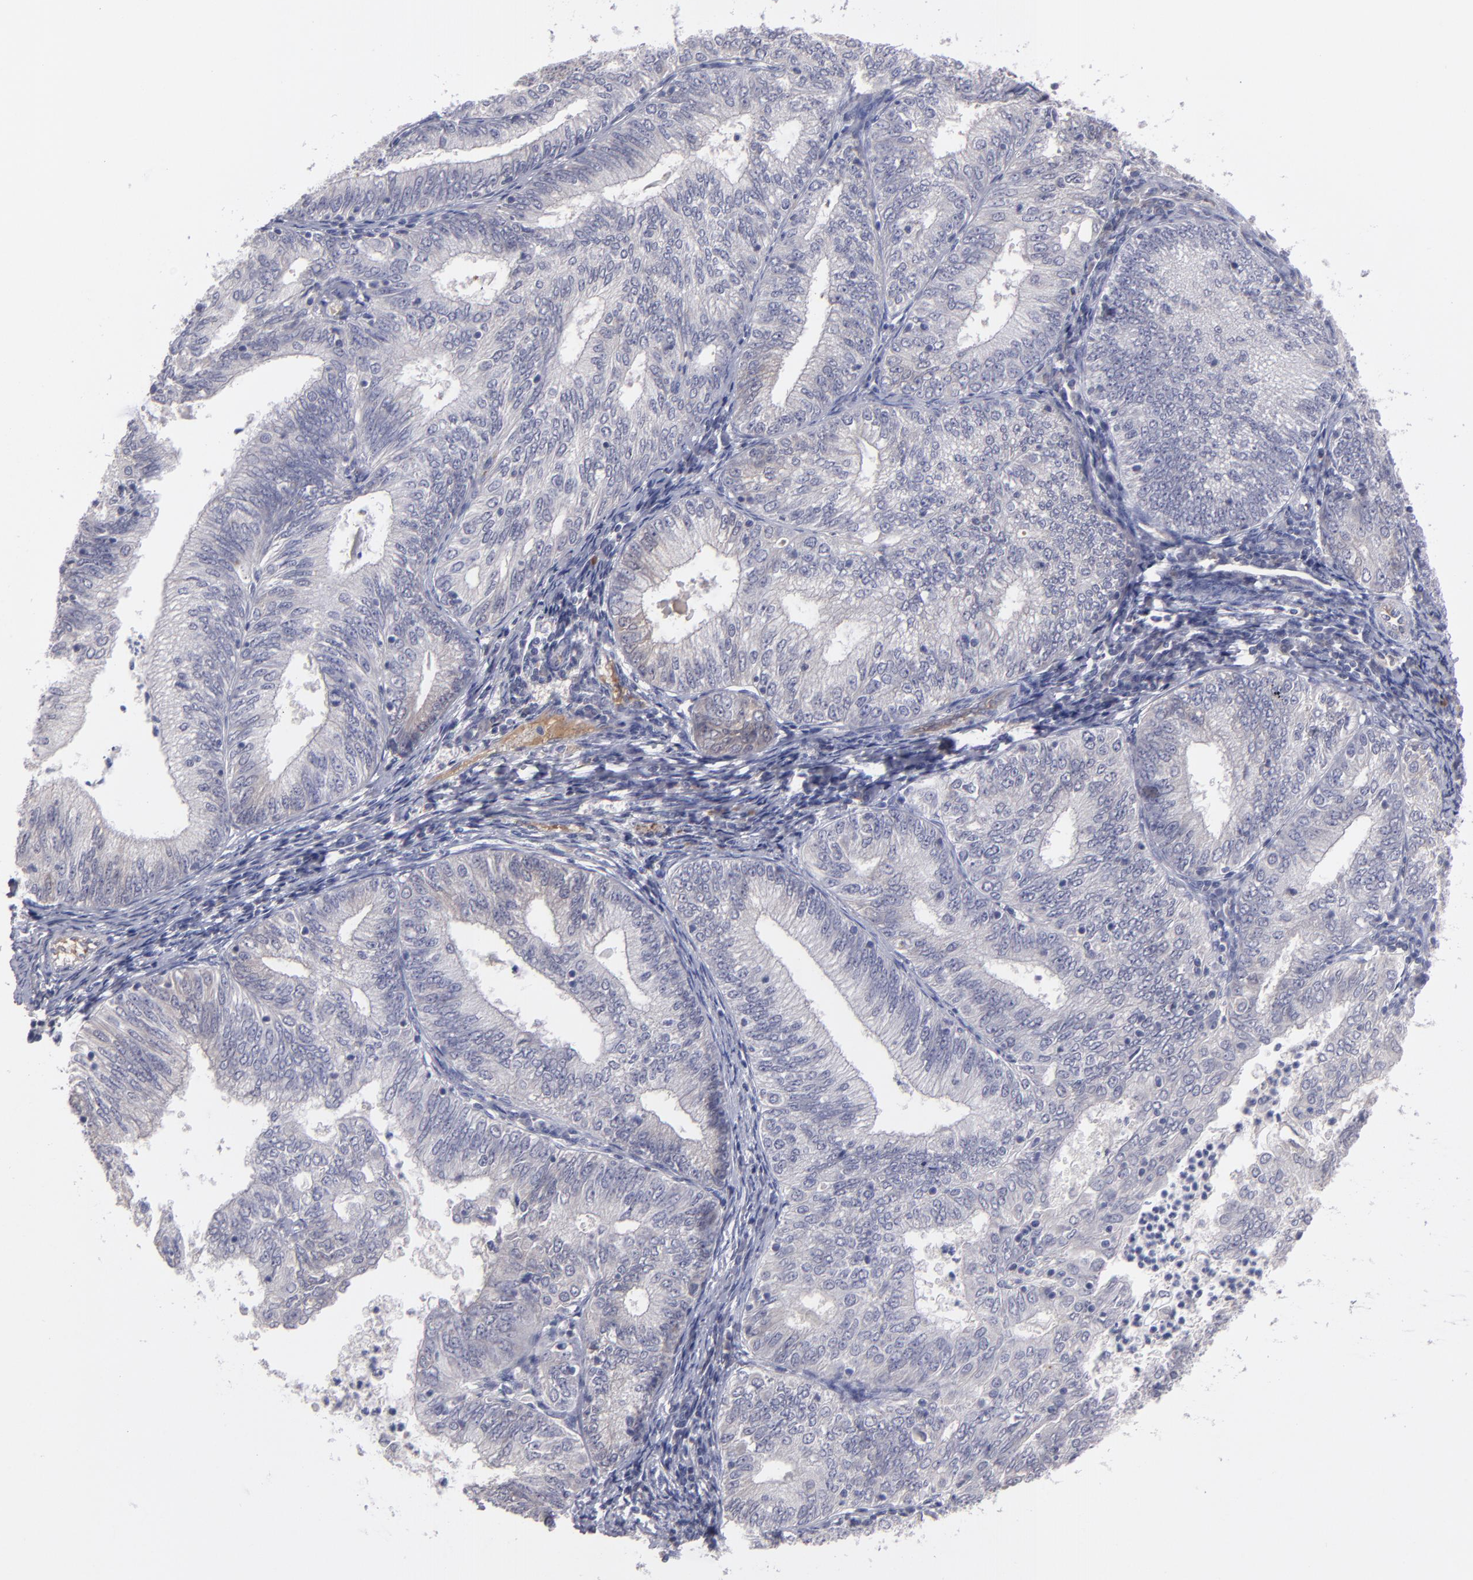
{"staining": {"intensity": "negative", "quantity": "none", "location": "none"}, "tissue": "endometrial cancer", "cell_type": "Tumor cells", "image_type": "cancer", "snomed": [{"axis": "morphology", "description": "Adenocarcinoma, NOS"}, {"axis": "topography", "description": "Endometrium"}], "caption": "The micrograph displays no staining of tumor cells in endometrial cancer.", "gene": "ITIH4", "patient": {"sex": "female", "age": 69}}